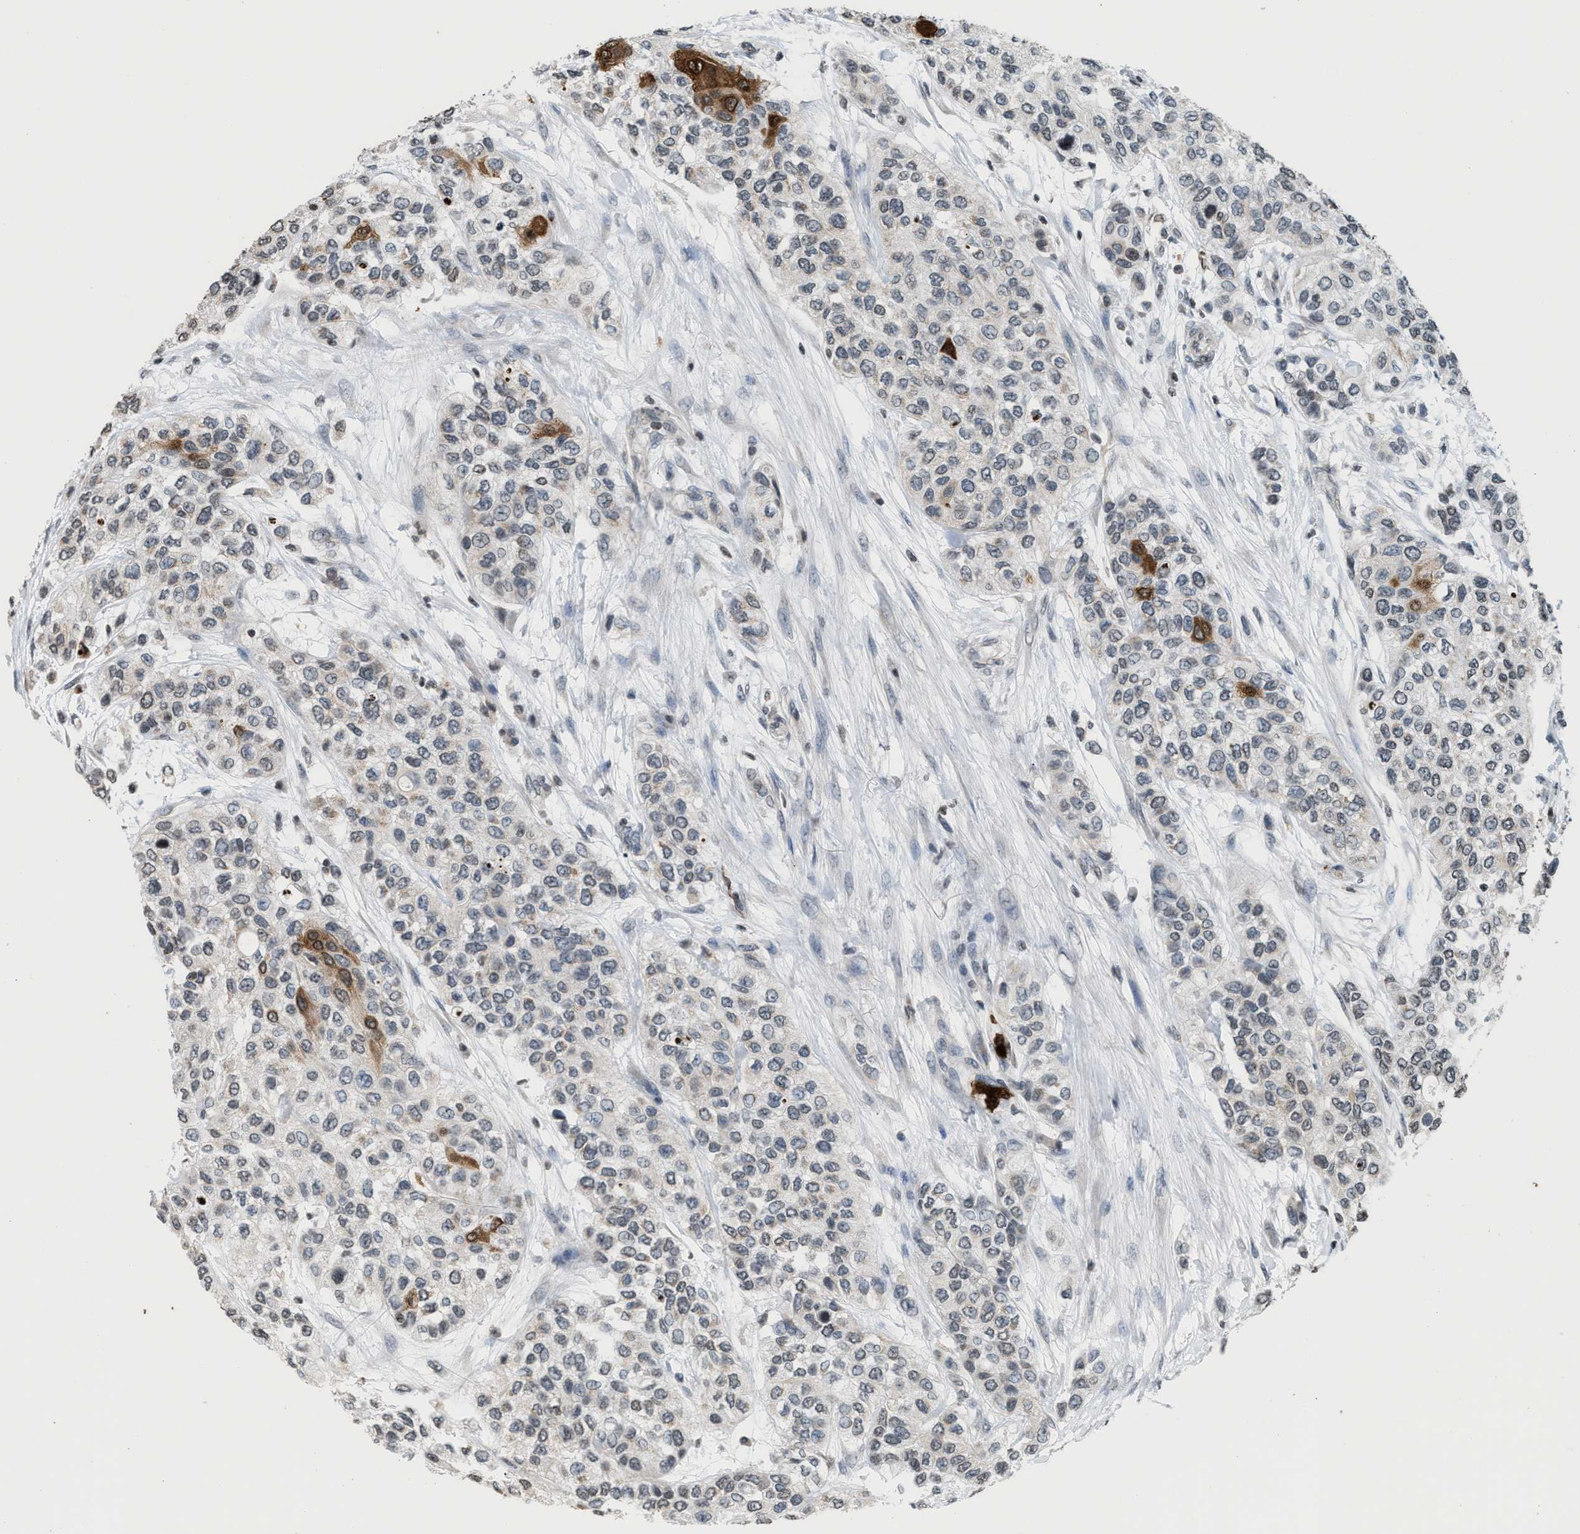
{"staining": {"intensity": "strong", "quantity": "<25%", "location": "cytoplasmic/membranous"}, "tissue": "urothelial cancer", "cell_type": "Tumor cells", "image_type": "cancer", "snomed": [{"axis": "morphology", "description": "Urothelial carcinoma, High grade"}, {"axis": "topography", "description": "Urinary bladder"}], "caption": "IHC of urothelial cancer demonstrates medium levels of strong cytoplasmic/membranous expression in approximately <25% of tumor cells.", "gene": "PRUNE2", "patient": {"sex": "female", "age": 56}}